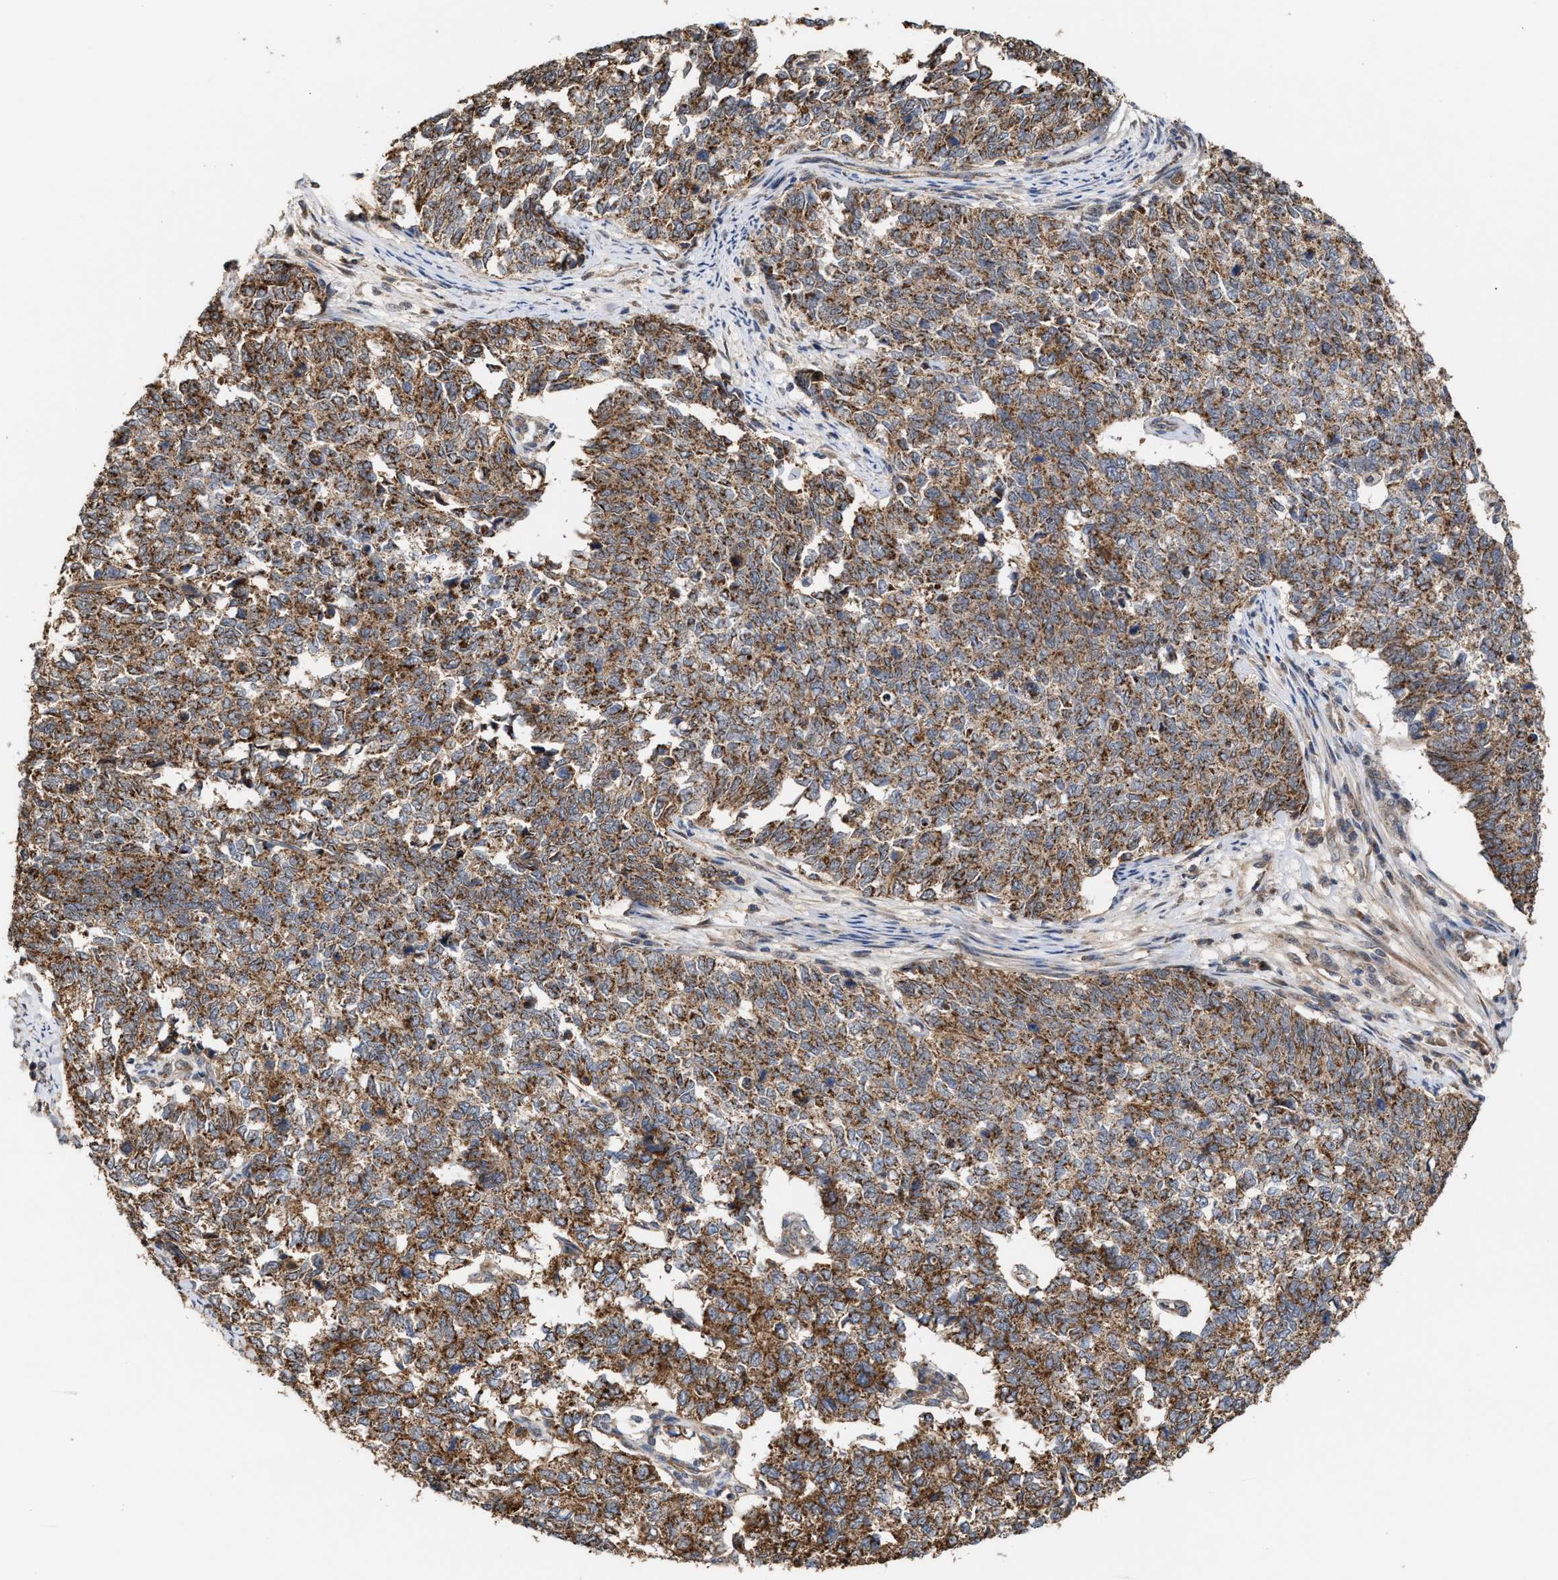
{"staining": {"intensity": "strong", "quantity": ">75%", "location": "cytoplasmic/membranous"}, "tissue": "cervical cancer", "cell_type": "Tumor cells", "image_type": "cancer", "snomed": [{"axis": "morphology", "description": "Squamous cell carcinoma, NOS"}, {"axis": "topography", "description": "Cervix"}], "caption": "Squamous cell carcinoma (cervical) tissue shows strong cytoplasmic/membranous staining in about >75% of tumor cells", "gene": "EXOSC2", "patient": {"sex": "female", "age": 63}}